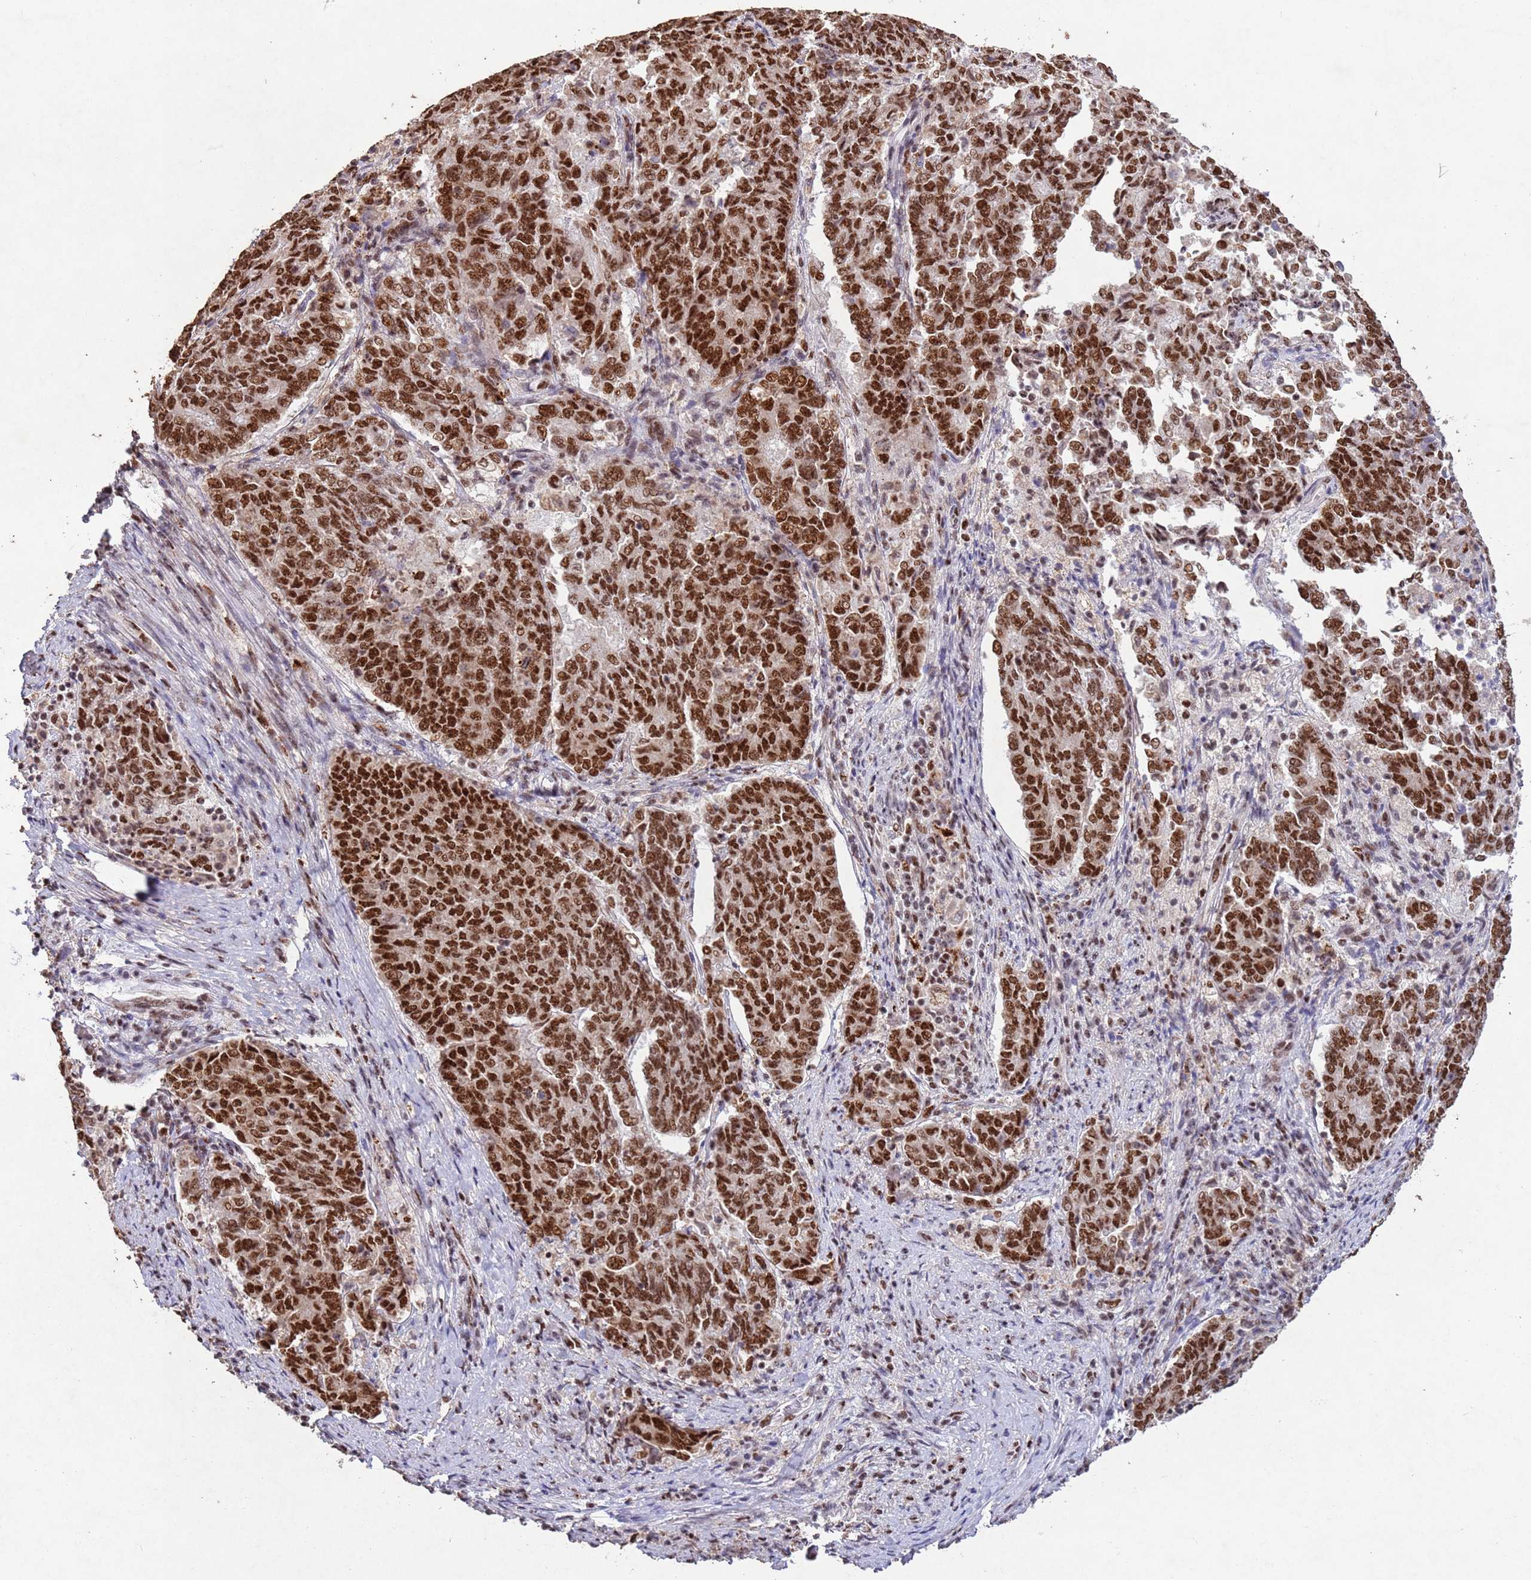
{"staining": {"intensity": "strong", "quantity": ">75%", "location": "nuclear"}, "tissue": "endometrial cancer", "cell_type": "Tumor cells", "image_type": "cancer", "snomed": [{"axis": "morphology", "description": "Adenocarcinoma, NOS"}, {"axis": "topography", "description": "Endometrium"}], "caption": "An IHC photomicrograph of tumor tissue is shown. Protein staining in brown labels strong nuclear positivity in endometrial adenocarcinoma within tumor cells. The protein is shown in brown color, while the nuclei are stained blue.", "gene": "ESF1", "patient": {"sex": "female", "age": 80}}